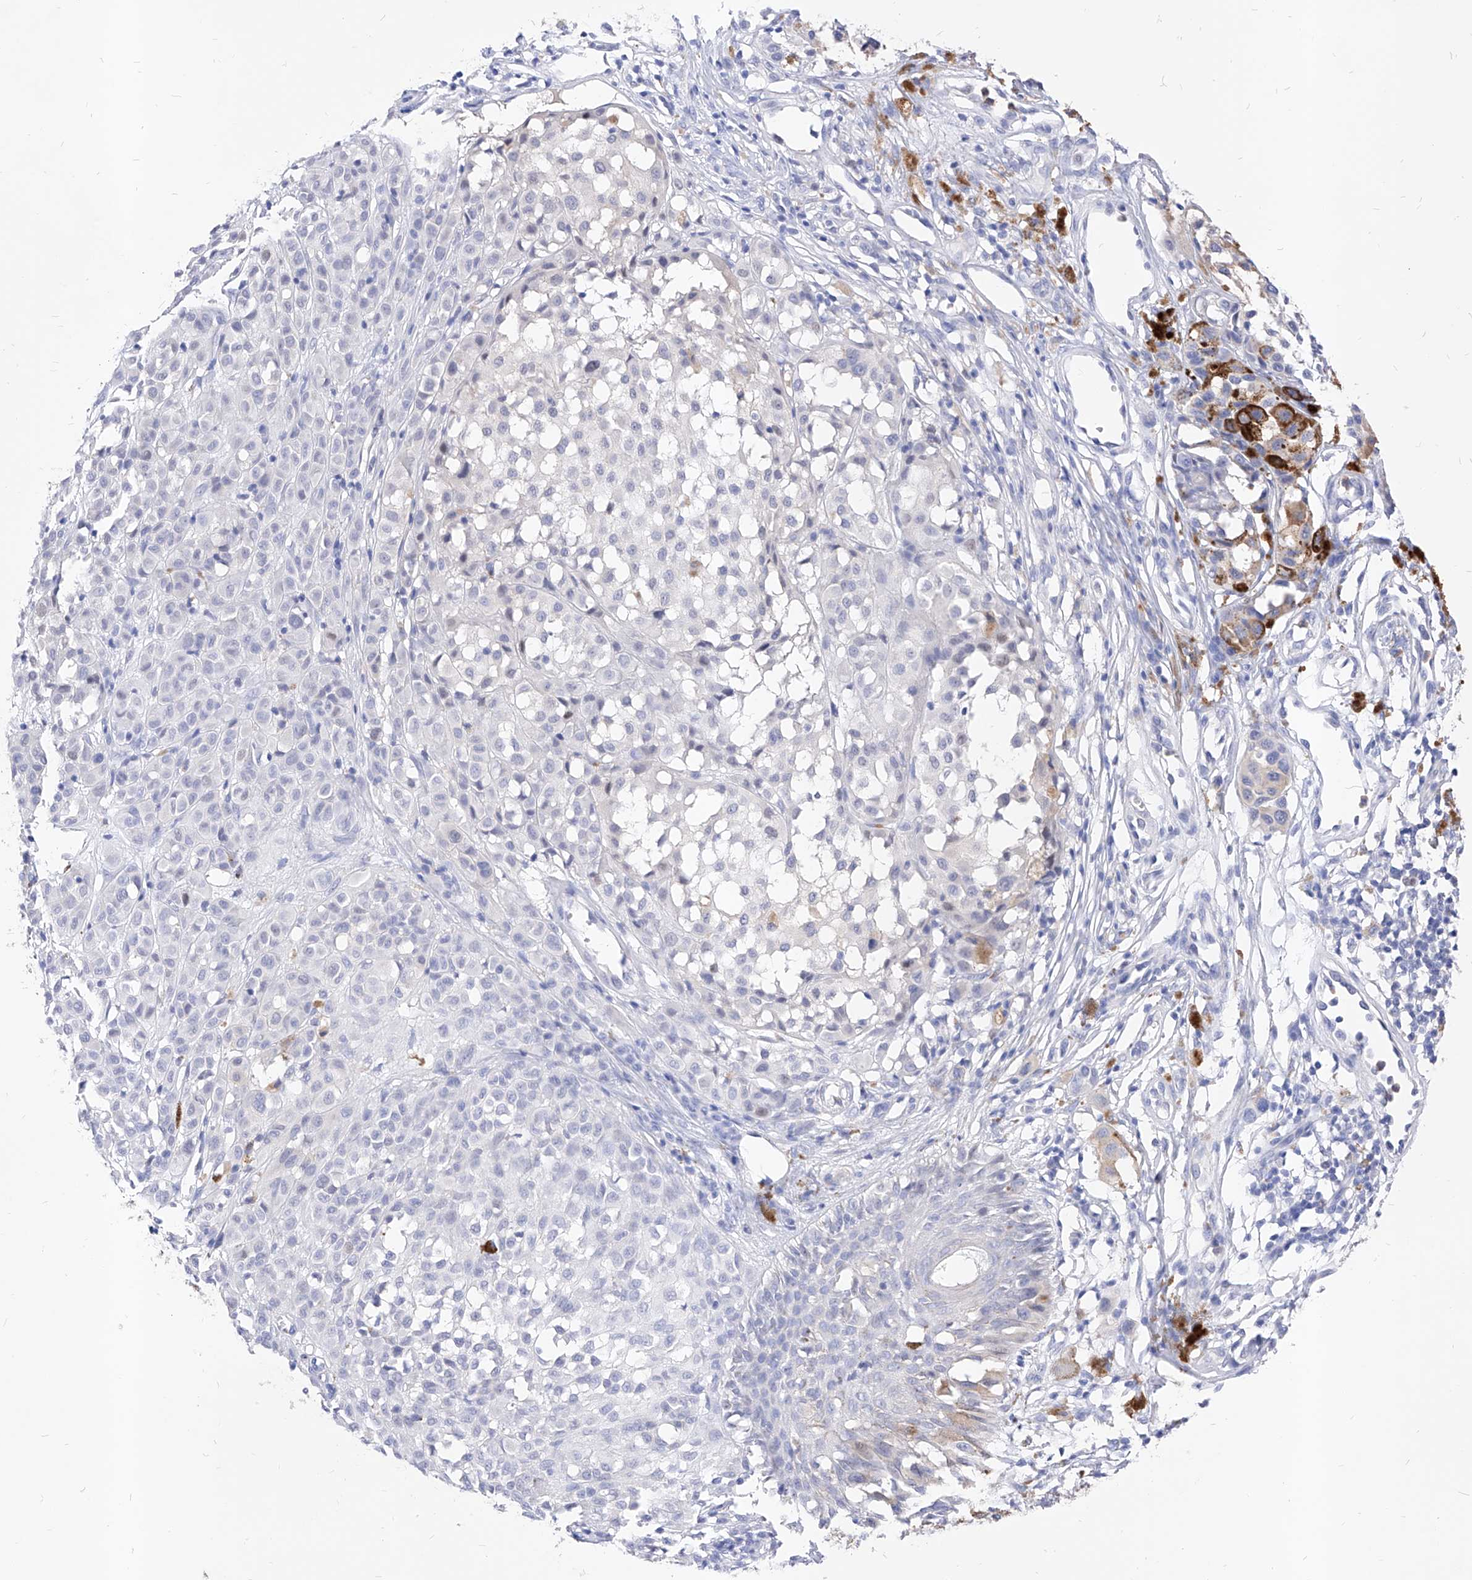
{"staining": {"intensity": "negative", "quantity": "none", "location": "none"}, "tissue": "melanoma", "cell_type": "Tumor cells", "image_type": "cancer", "snomed": [{"axis": "morphology", "description": "Malignant melanoma, NOS"}, {"axis": "topography", "description": "Skin of leg"}], "caption": "Micrograph shows no protein expression in tumor cells of malignant melanoma tissue.", "gene": "VAX1", "patient": {"sex": "female", "age": 72}}